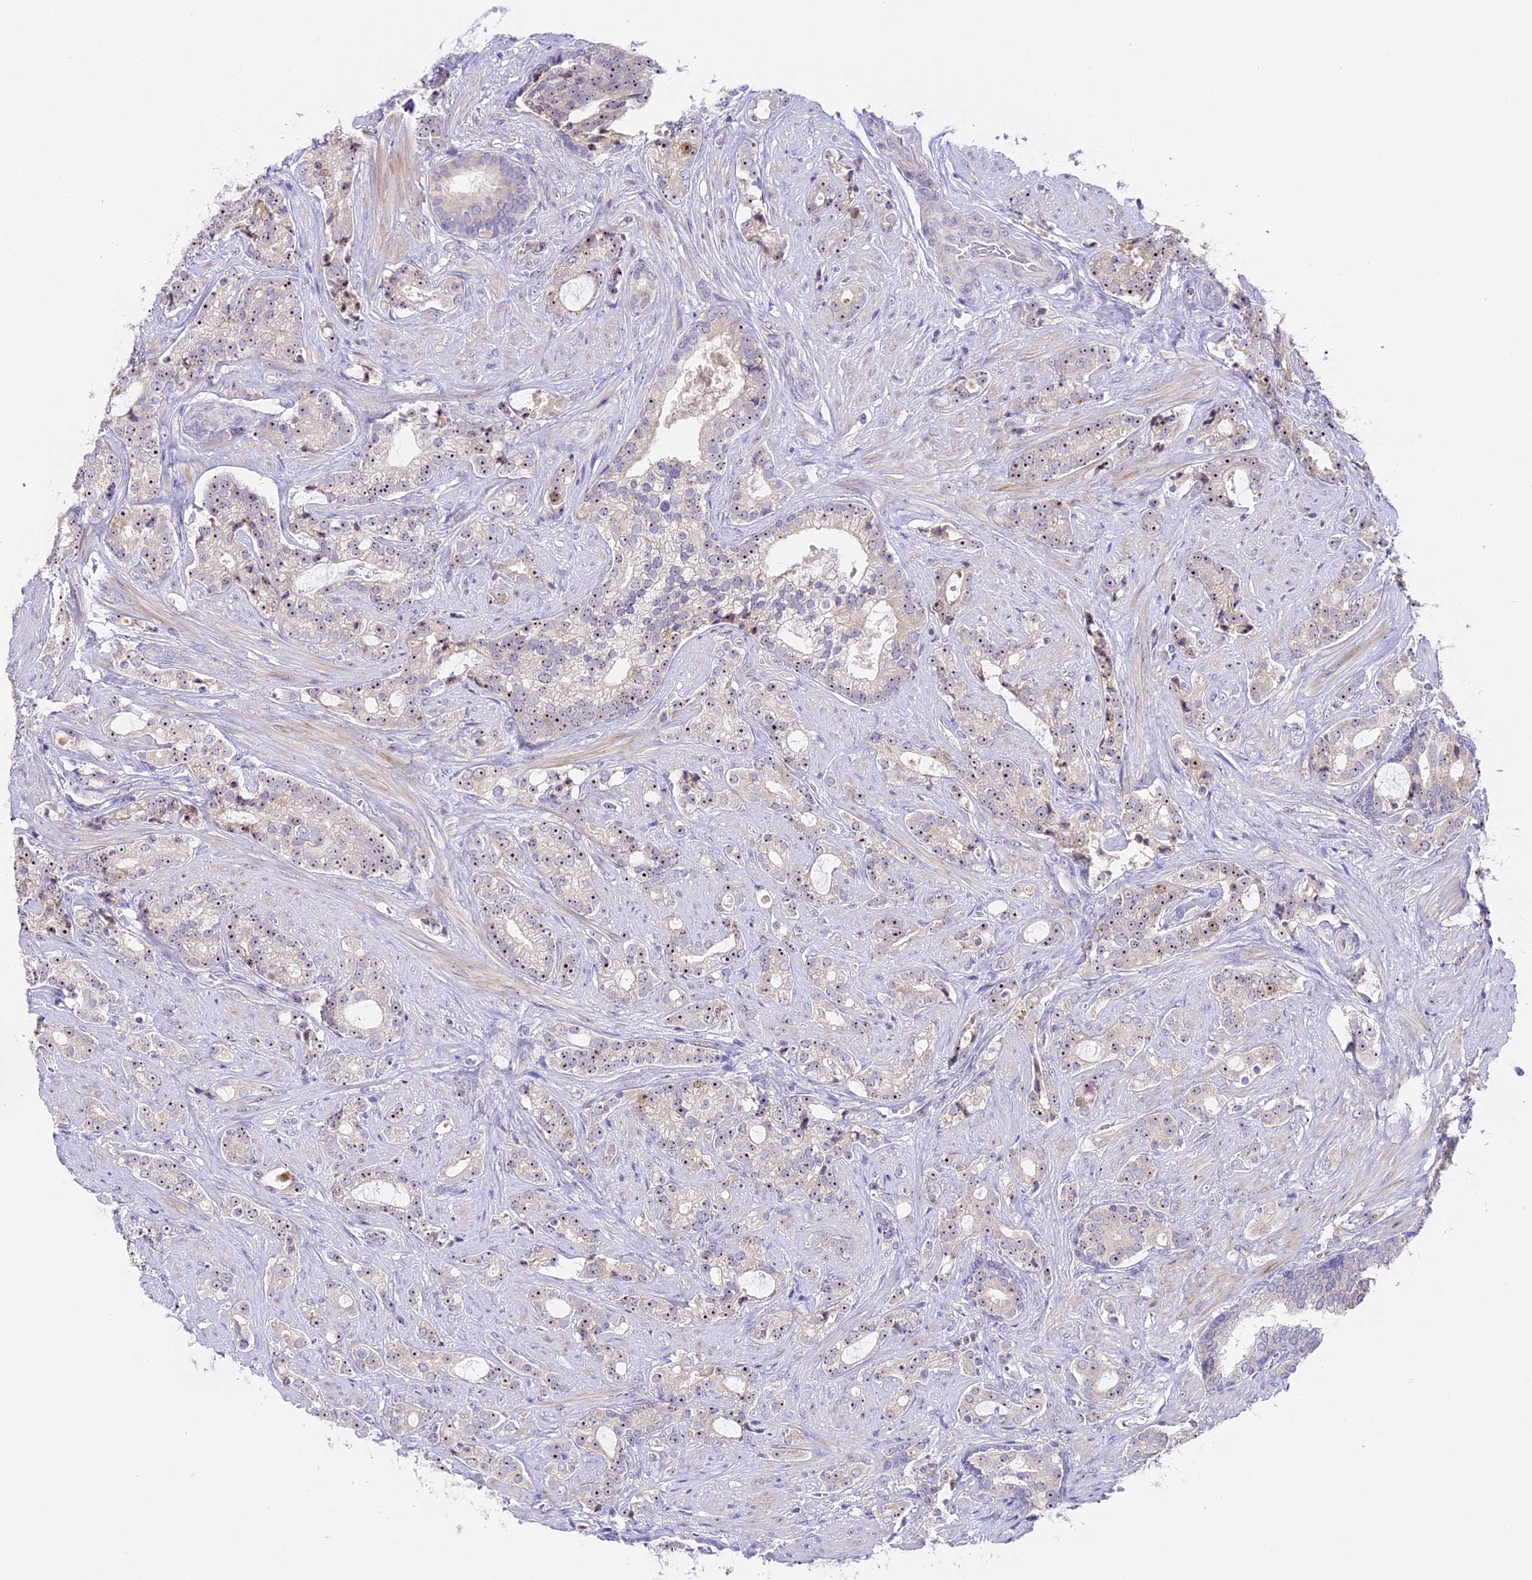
{"staining": {"intensity": "moderate", "quantity": "25%-75%", "location": "nuclear"}, "tissue": "prostate cancer", "cell_type": "Tumor cells", "image_type": "cancer", "snomed": [{"axis": "morphology", "description": "Adenocarcinoma, High grade"}, {"axis": "topography", "description": "Prostate and seminal vesicle, NOS"}], "caption": "Moderate nuclear expression is appreciated in approximately 25%-75% of tumor cells in prostate adenocarcinoma (high-grade).", "gene": "RAD51", "patient": {"sex": "male", "age": 67}}